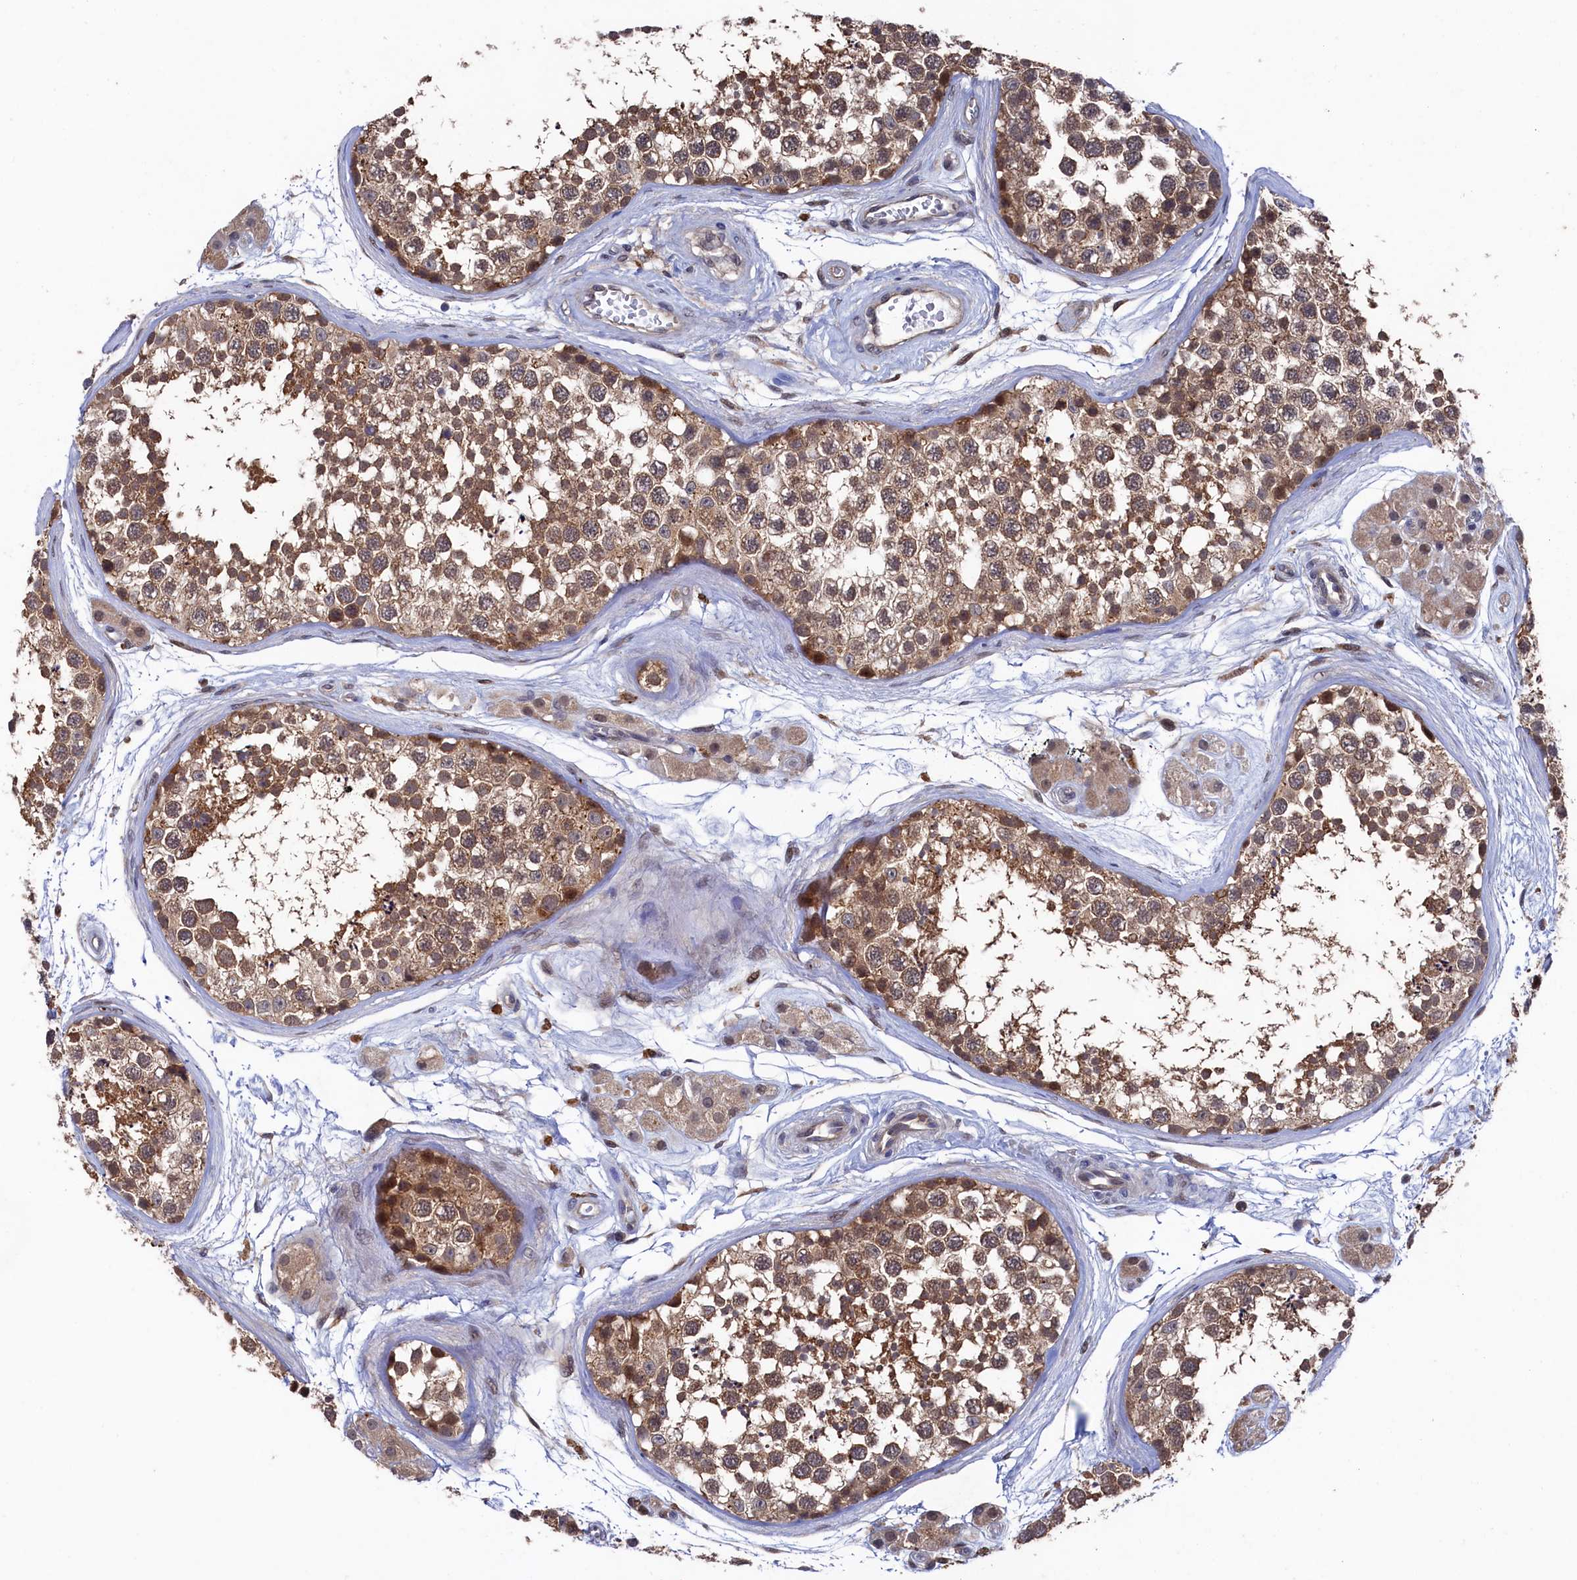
{"staining": {"intensity": "moderate", "quantity": ">75%", "location": "cytoplasmic/membranous"}, "tissue": "testis", "cell_type": "Cells in seminiferous ducts", "image_type": "normal", "snomed": [{"axis": "morphology", "description": "Normal tissue, NOS"}, {"axis": "topography", "description": "Testis"}], "caption": "The histopathology image demonstrates staining of unremarkable testis, revealing moderate cytoplasmic/membranous protein staining (brown color) within cells in seminiferous ducts. Using DAB (3,3'-diaminobenzidine) (brown) and hematoxylin (blue) stains, captured at high magnification using brightfield microscopy.", "gene": "RNH1", "patient": {"sex": "male", "age": 56}}